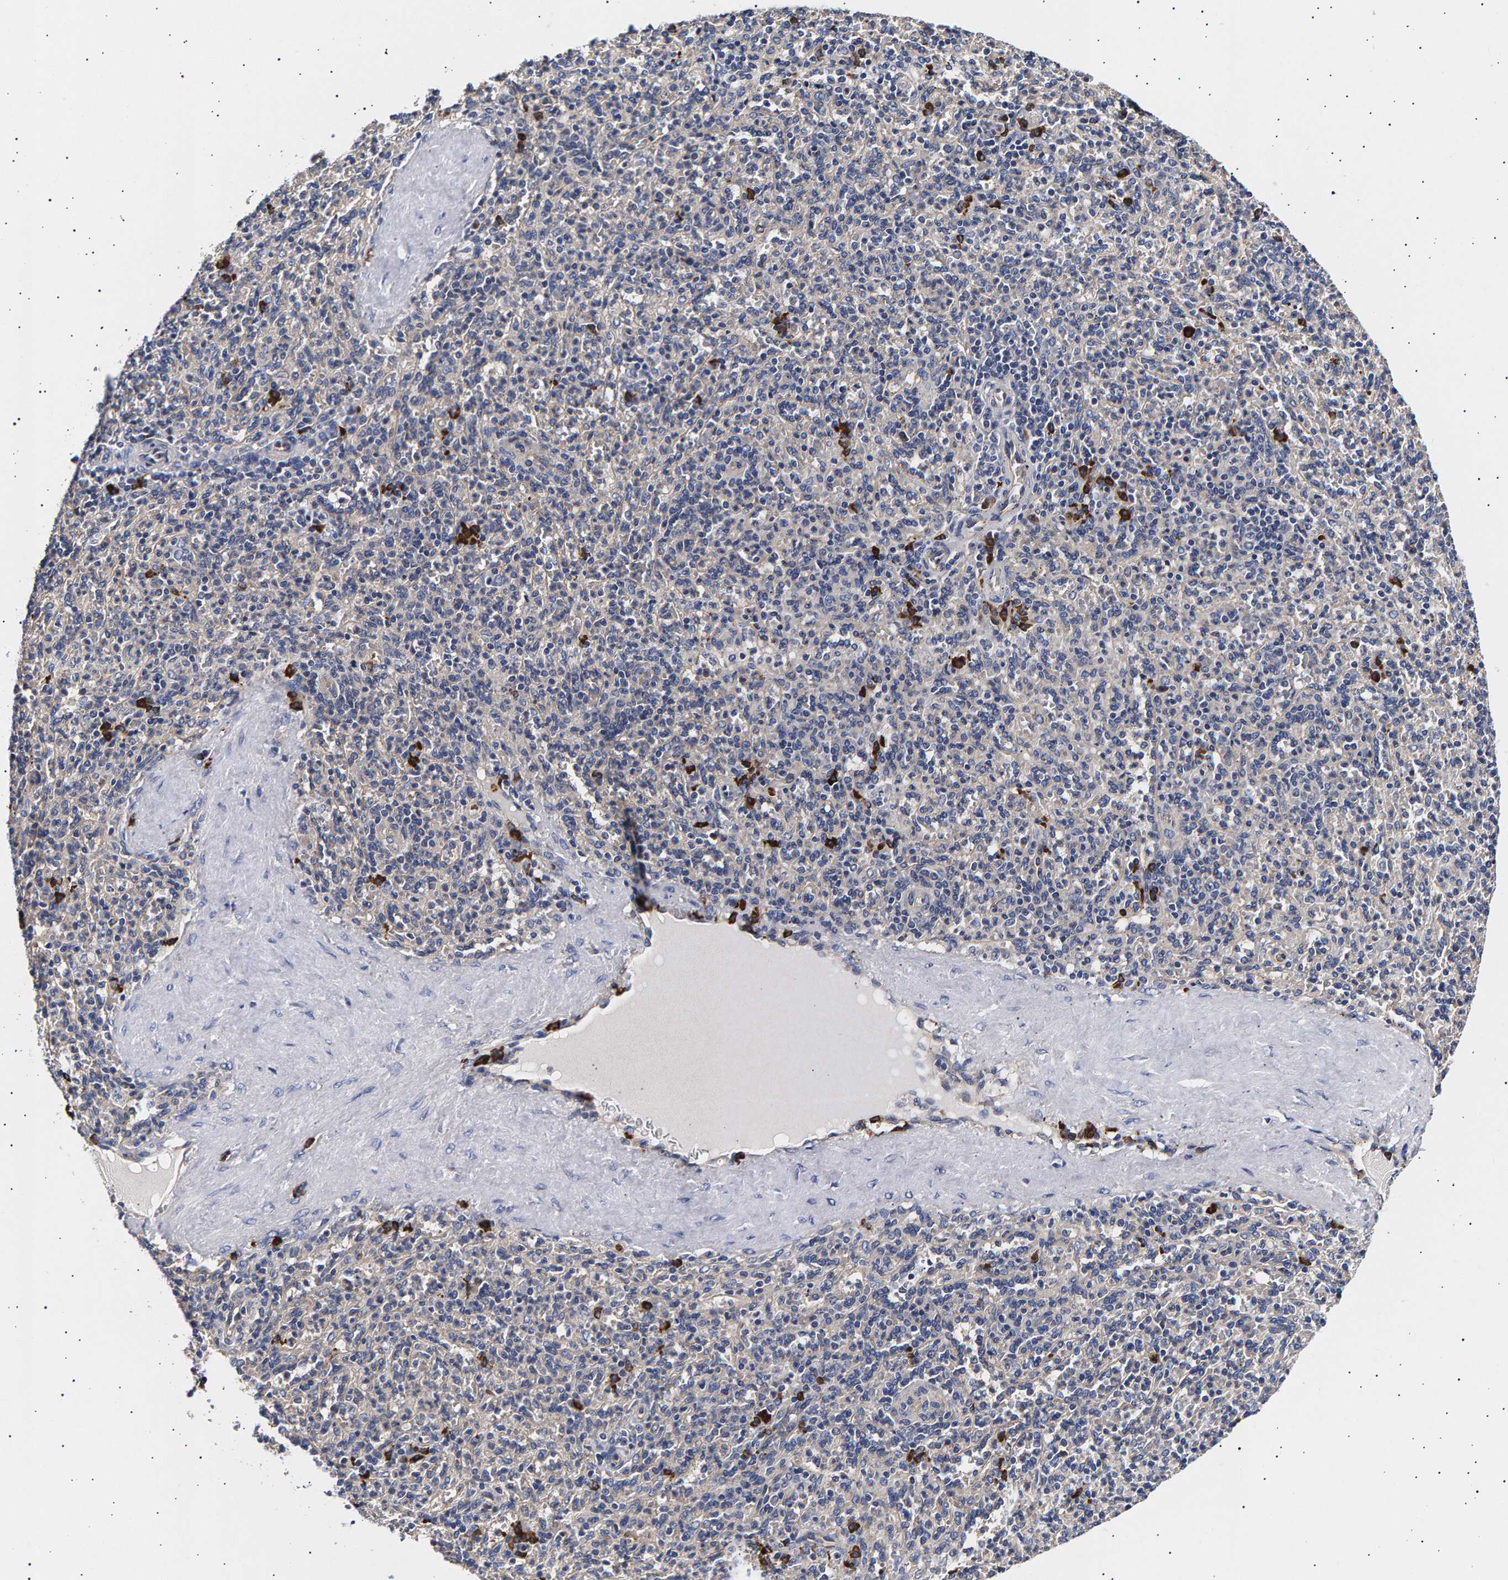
{"staining": {"intensity": "strong", "quantity": "<25%", "location": "cytoplasmic/membranous"}, "tissue": "spleen", "cell_type": "Cells in red pulp", "image_type": "normal", "snomed": [{"axis": "morphology", "description": "Normal tissue, NOS"}, {"axis": "topography", "description": "Spleen"}], "caption": "A micrograph showing strong cytoplasmic/membranous positivity in approximately <25% of cells in red pulp in normal spleen, as visualized by brown immunohistochemical staining.", "gene": "ANKRD40", "patient": {"sex": "male", "age": 36}}